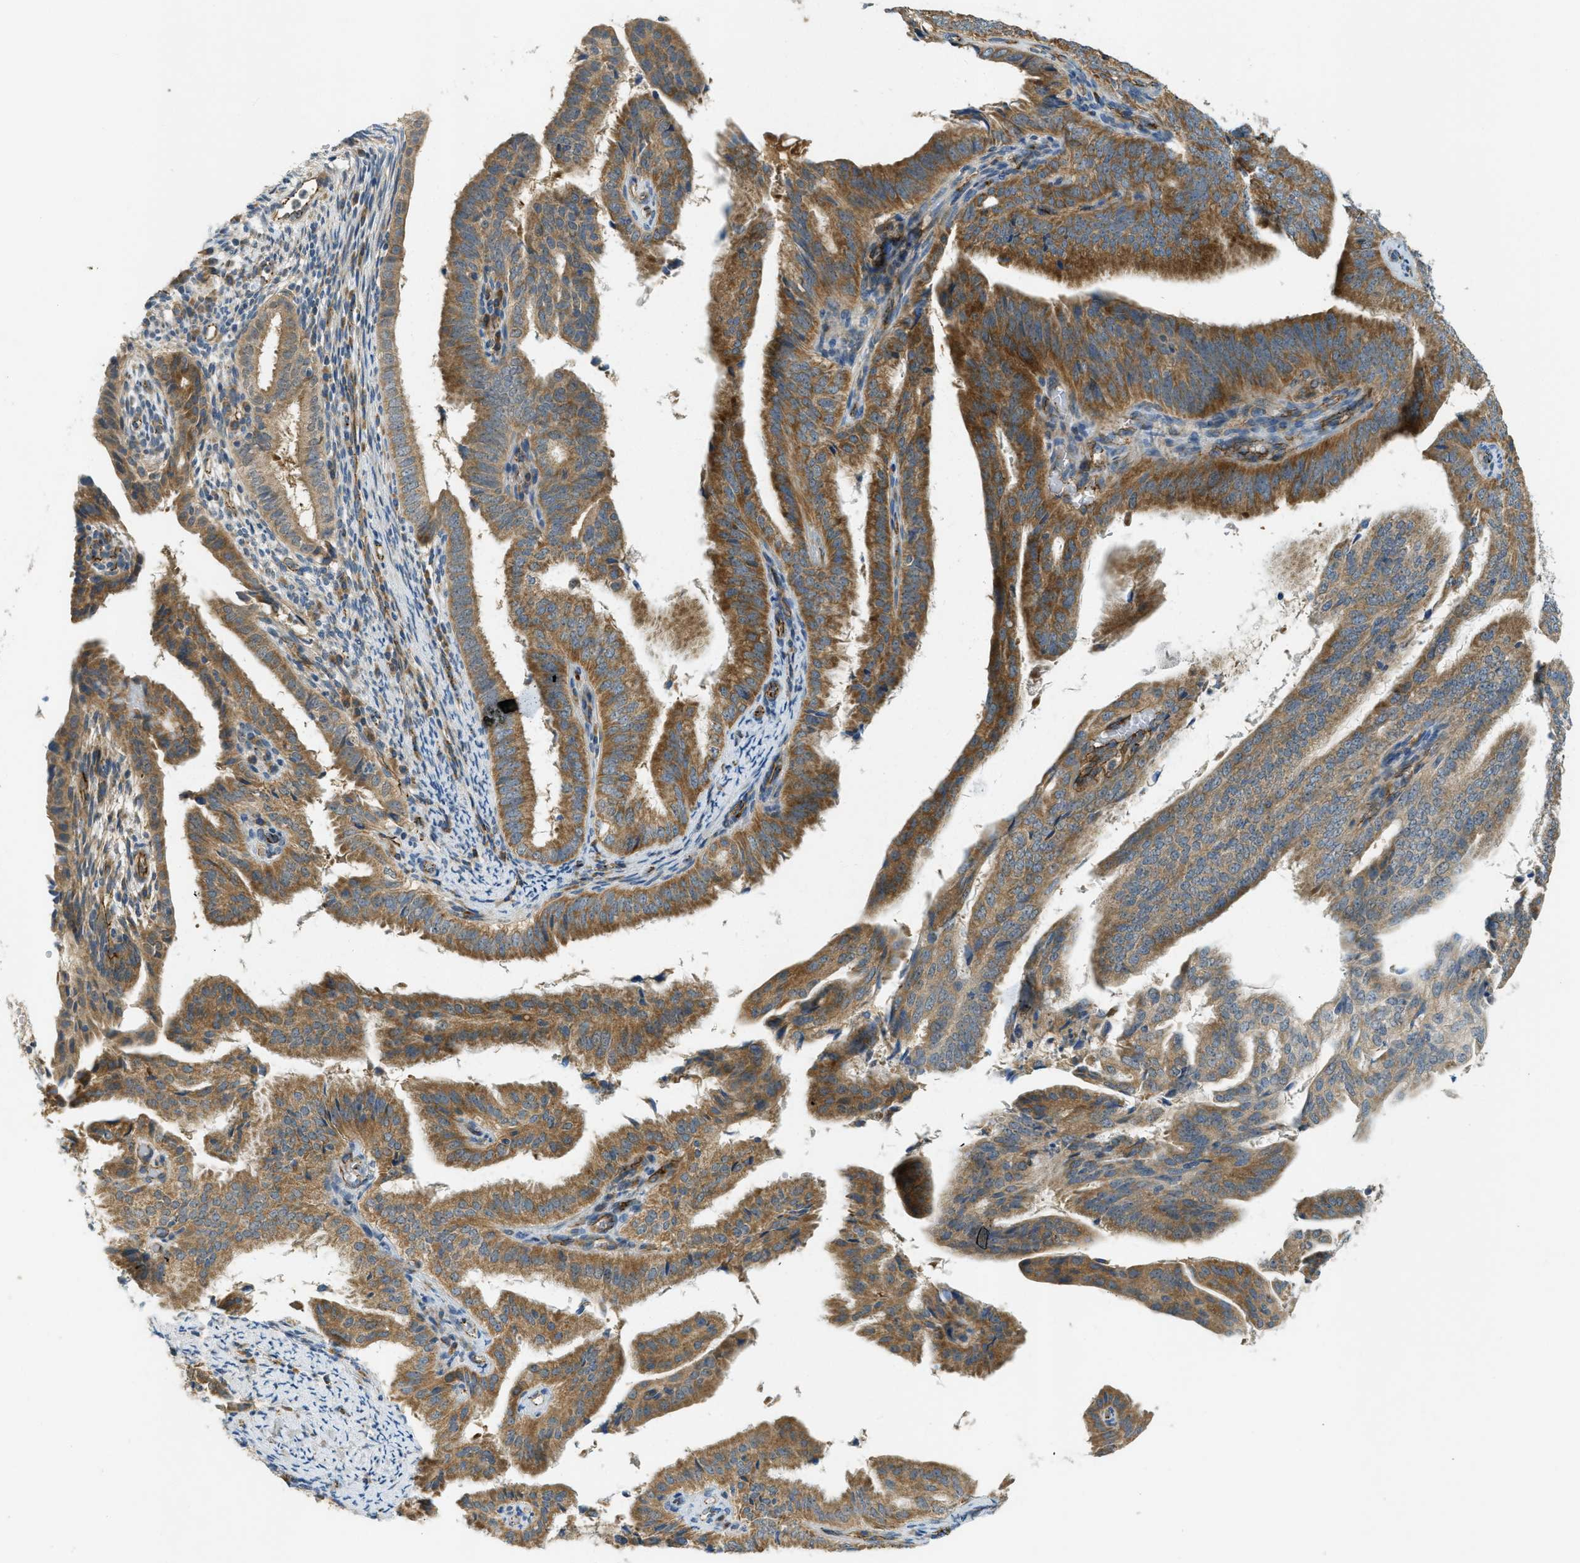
{"staining": {"intensity": "moderate", "quantity": ">75%", "location": "cytoplasmic/membranous"}, "tissue": "endometrial cancer", "cell_type": "Tumor cells", "image_type": "cancer", "snomed": [{"axis": "morphology", "description": "Adenocarcinoma, NOS"}, {"axis": "topography", "description": "Endometrium"}], "caption": "Tumor cells reveal medium levels of moderate cytoplasmic/membranous expression in approximately >75% of cells in human adenocarcinoma (endometrial). The staining was performed using DAB (3,3'-diaminobenzidine) to visualize the protein expression in brown, while the nuclei were stained in blue with hematoxylin (Magnification: 20x).", "gene": "JCAD", "patient": {"sex": "female", "age": 58}}